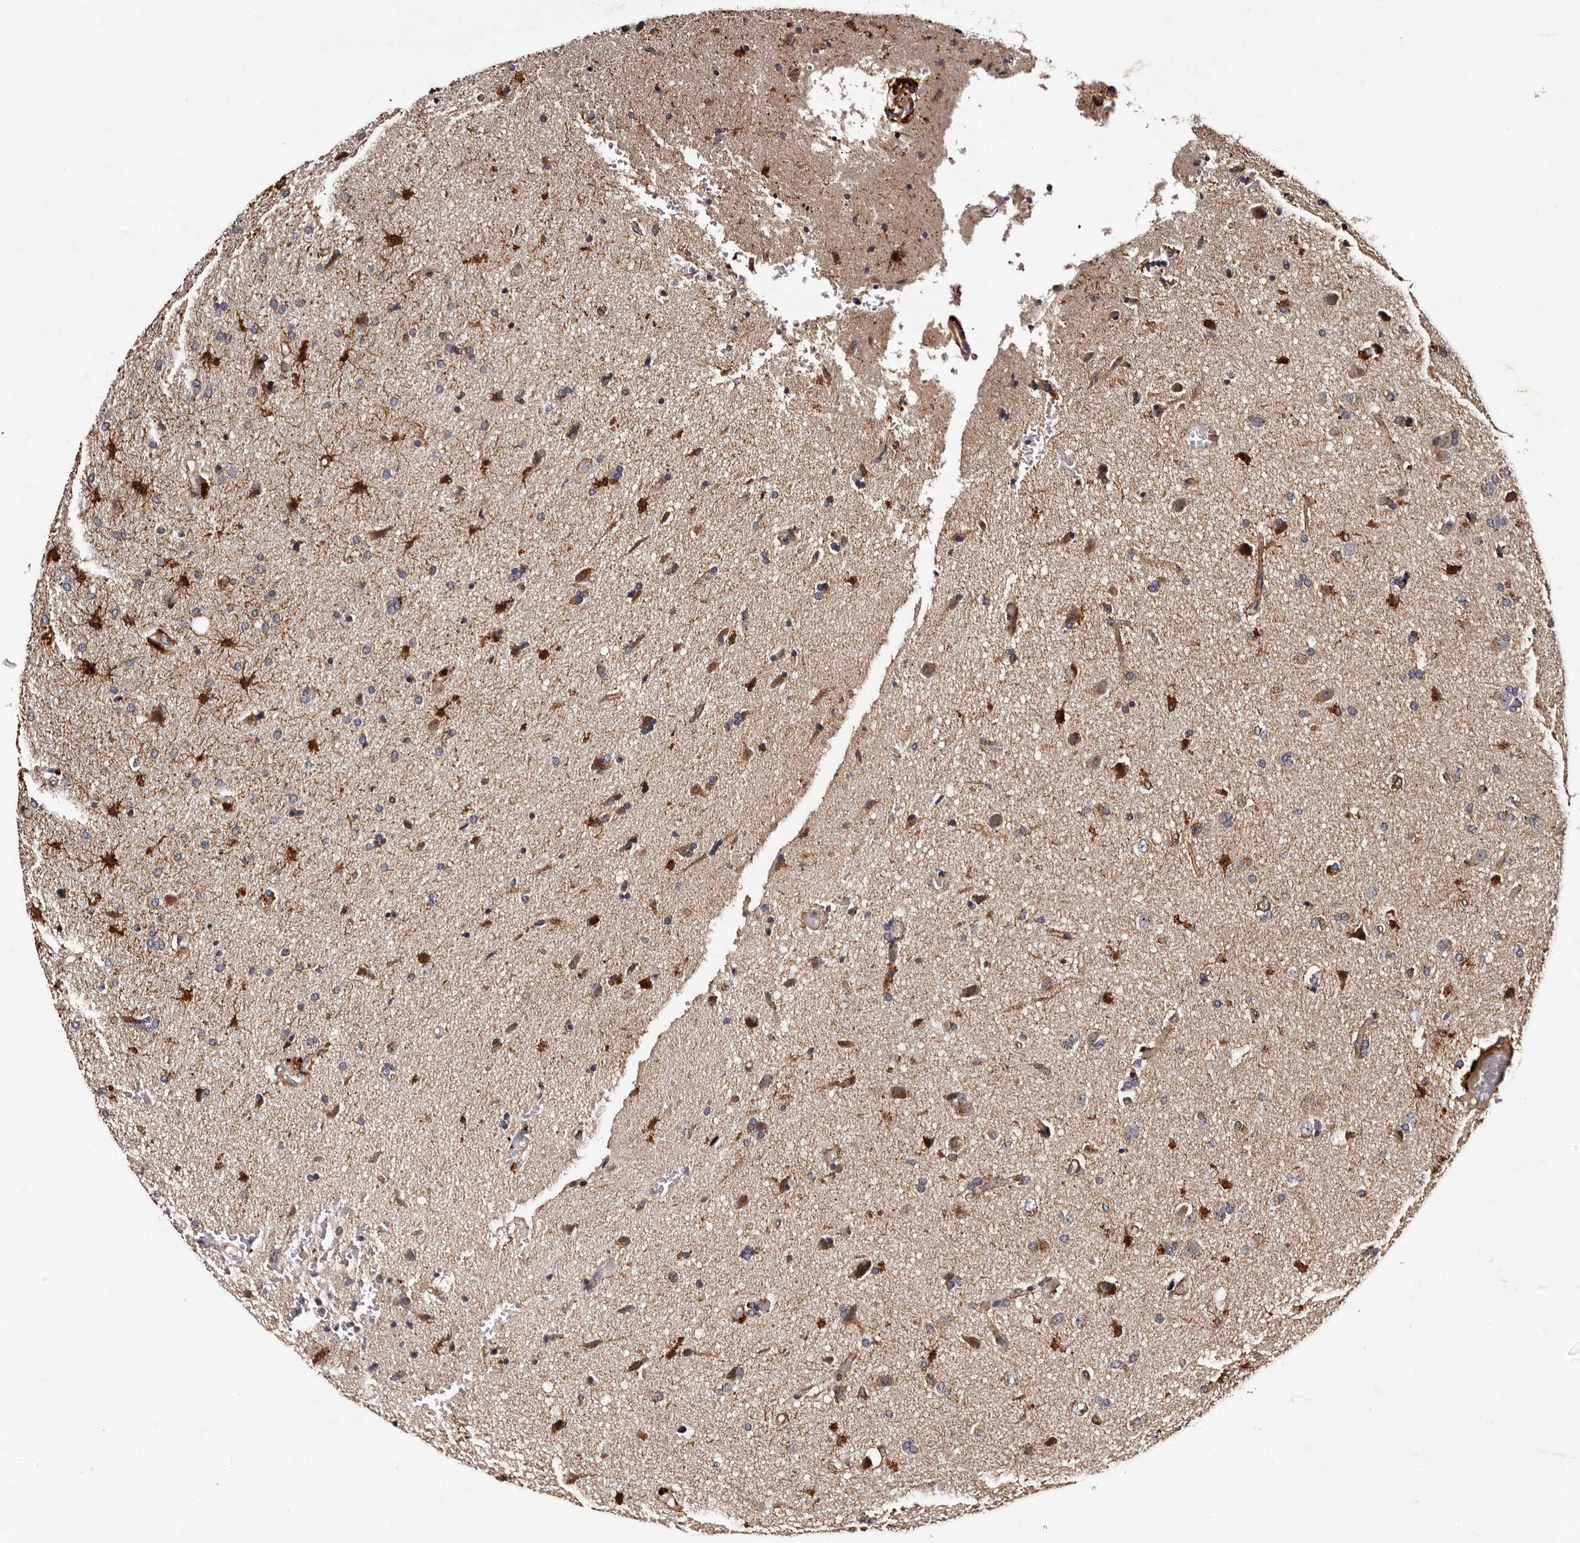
{"staining": {"intensity": "weak", "quantity": "<25%", "location": "cytoplasmic/membranous"}, "tissue": "glioma", "cell_type": "Tumor cells", "image_type": "cancer", "snomed": [{"axis": "morphology", "description": "Glioma, malignant, High grade"}, {"axis": "topography", "description": "Brain"}], "caption": "The image demonstrates no significant positivity in tumor cells of glioma.", "gene": "ADCK5", "patient": {"sex": "male", "age": 72}}